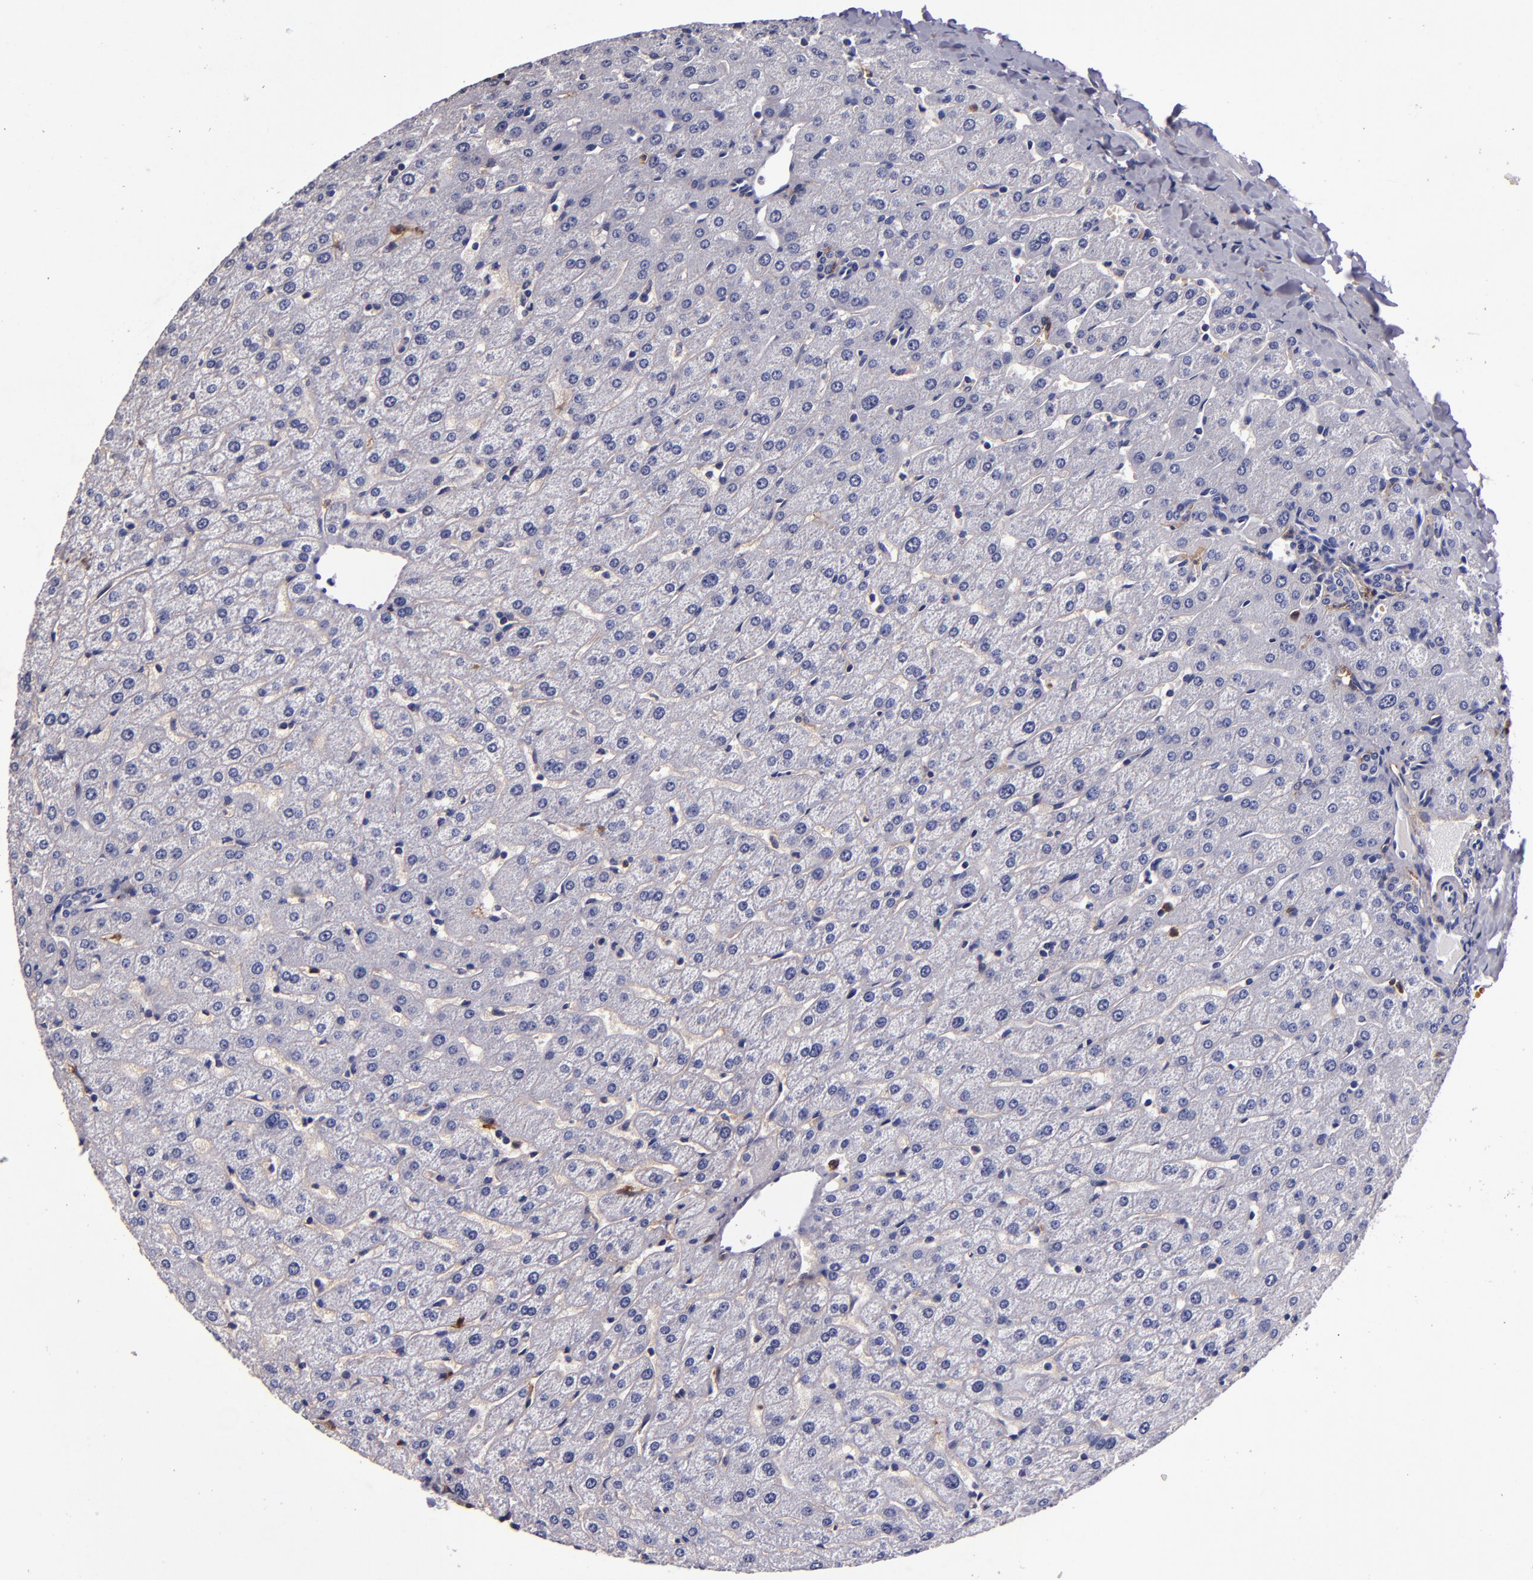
{"staining": {"intensity": "negative", "quantity": "none", "location": "none"}, "tissue": "liver", "cell_type": "Cholangiocytes", "image_type": "normal", "snomed": [{"axis": "morphology", "description": "Normal tissue, NOS"}, {"axis": "morphology", "description": "Fibrosis, NOS"}, {"axis": "topography", "description": "Liver"}], "caption": "Immunohistochemistry micrograph of normal liver: human liver stained with DAB displays no significant protein positivity in cholangiocytes. (Stains: DAB immunohistochemistry with hematoxylin counter stain, Microscopy: brightfield microscopy at high magnification).", "gene": "SIRPA", "patient": {"sex": "female", "age": 29}}